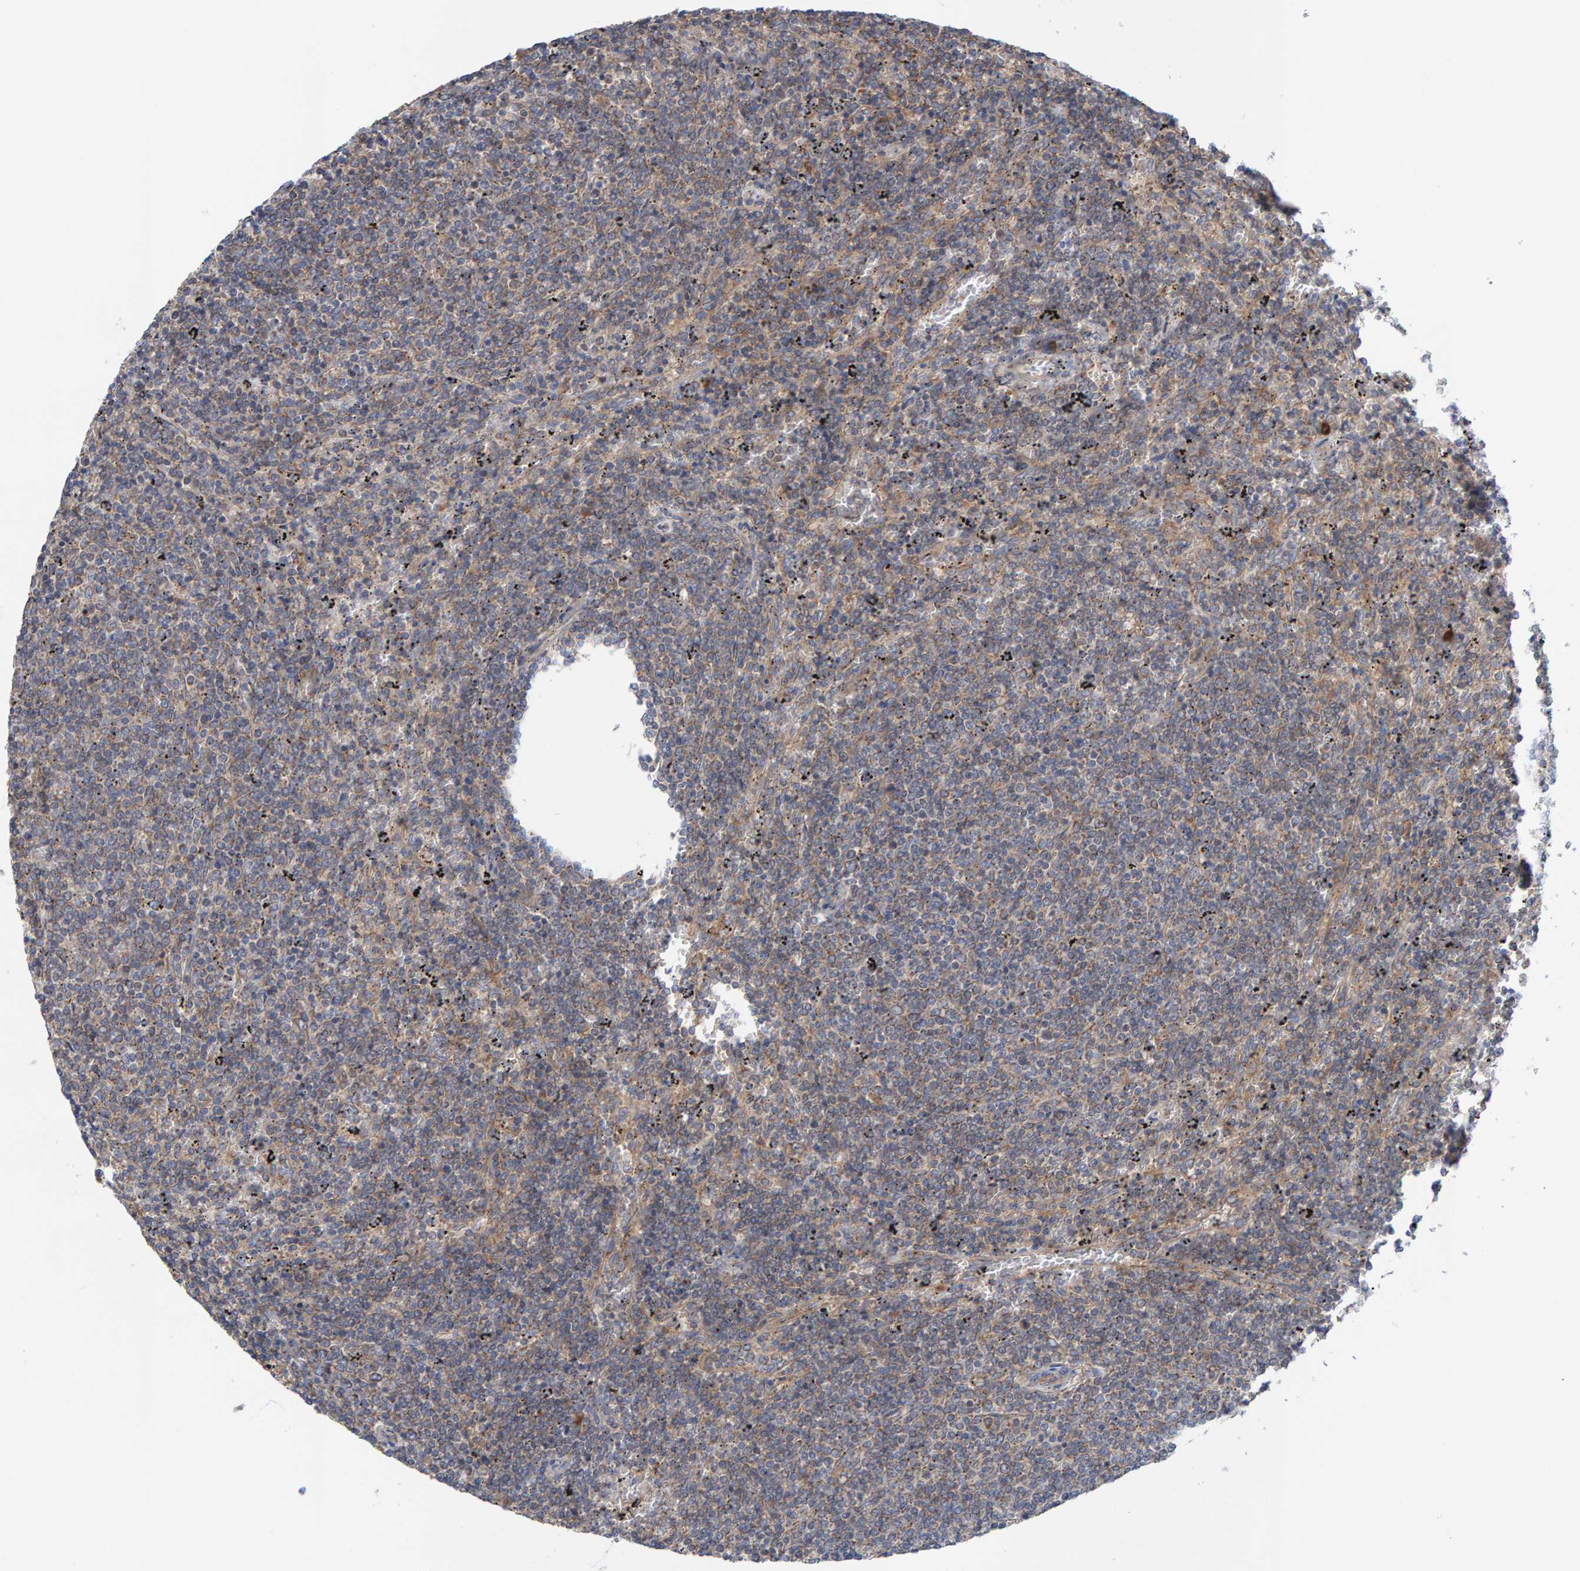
{"staining": {"intensity": "weak", "quantity": ">75%", "location": "cytoplasmic/membranous"}, "tissue": "lymphoma", "cell_type": "Tumor cells", "image_type": "cancer", "snomed": [{"axis": "morphology", "description": "Malignant lymphoma, non-Hodgkin's type, Low grade"}, {"axis": "topography", "description": "Spleen"}], "caption": "High-magnification brightfield microscopy of malignant lymphoma, non-Hodgkin's type (low-grade) stained with DAB (3,3'-diaminobenzidine) (brown) and counterstained with hematoxylin (blue). tumor cells exhibit weak cytoplasmic/membranous positivity is identified in approximately>75% of cells. Using DAB (brown) and hematoxylin (blue) stains, captured at high magnification using brightfield microscopy.", "gene": "CDK5RAP3", "patient": {"sex": "female", "age": 50}}